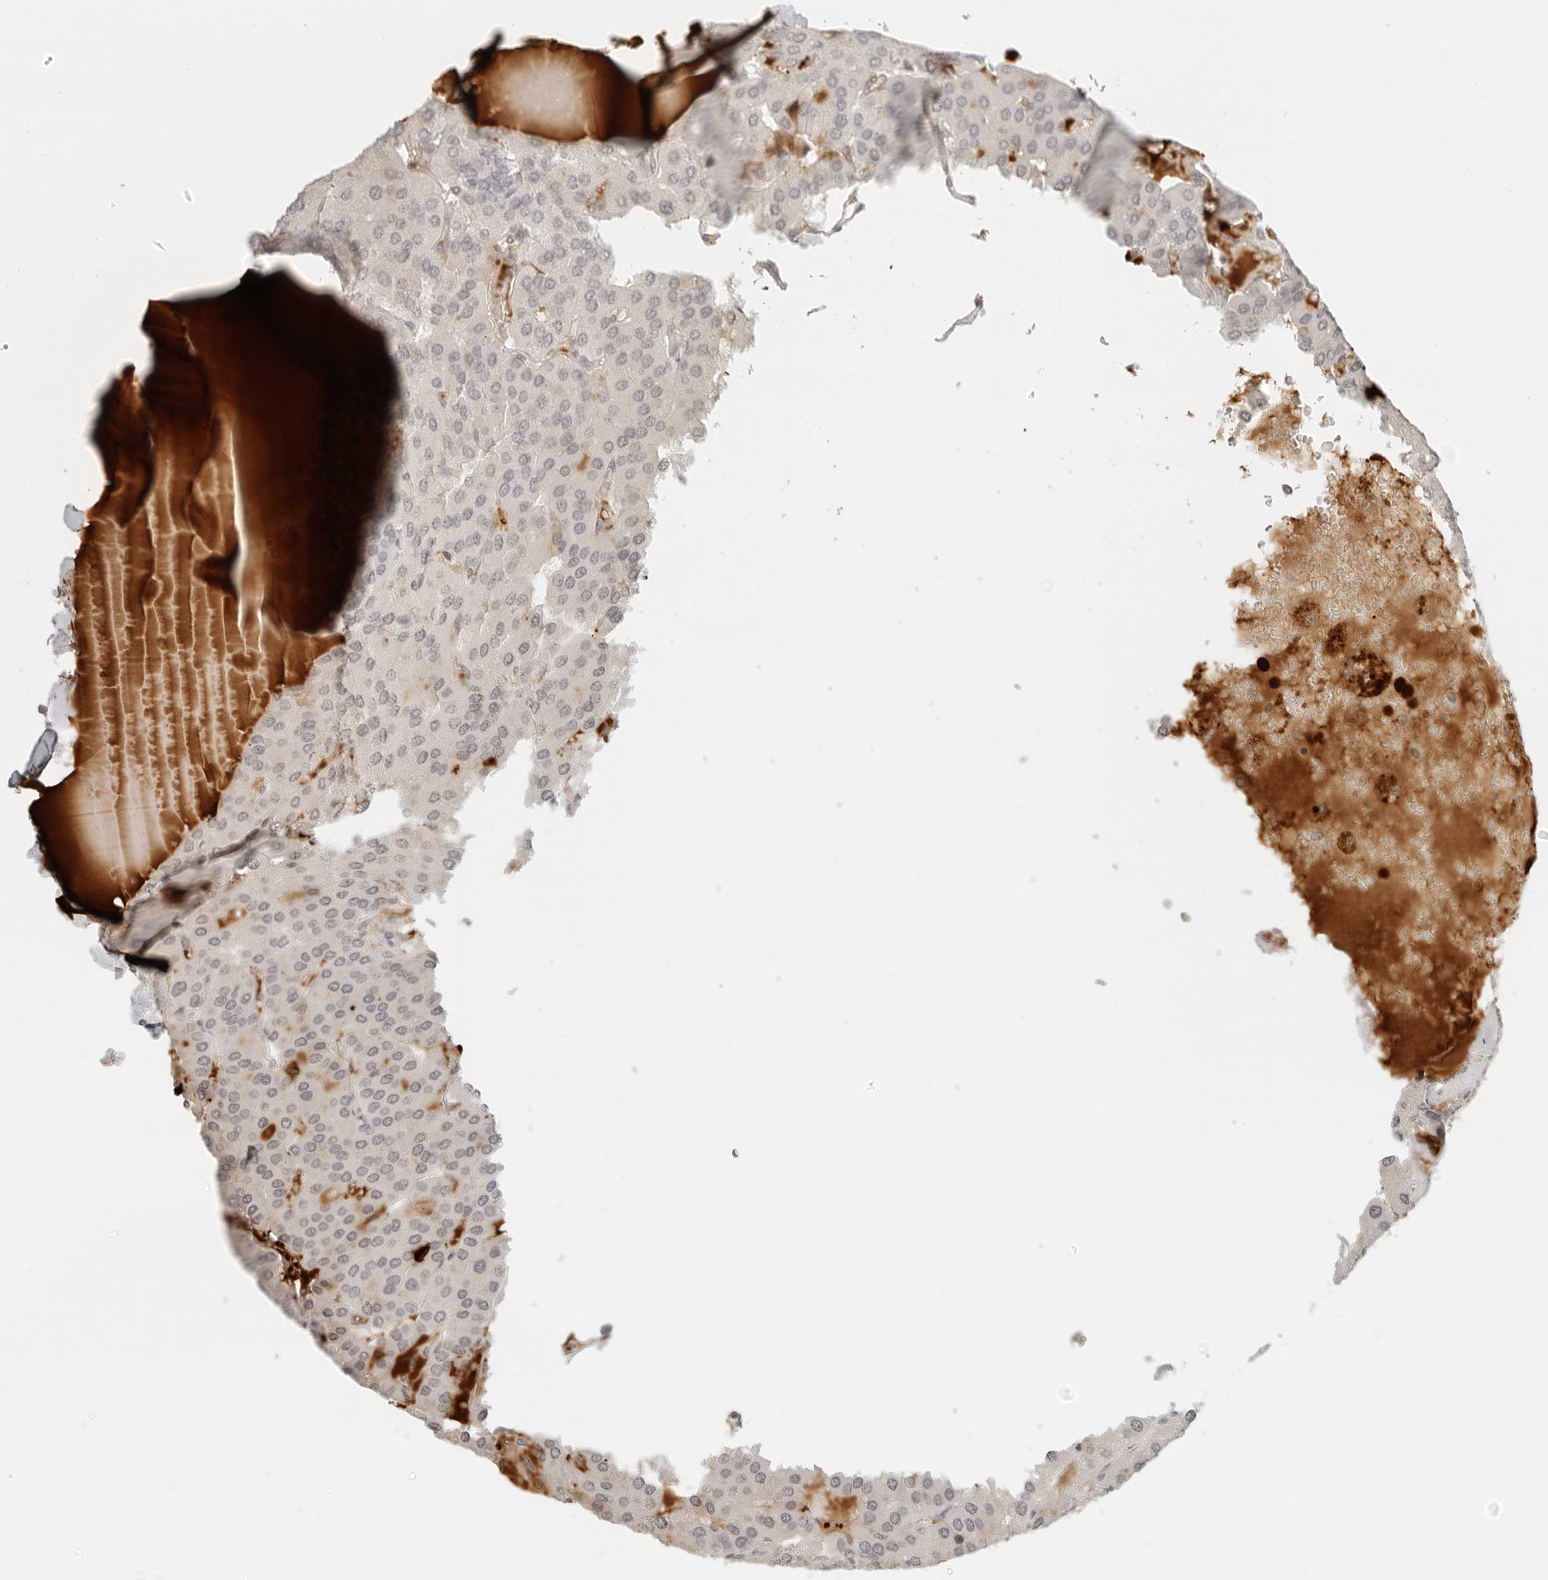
{"staining": {"intensity": "negative", "quantity": "none", "location": "none"}, "tissue": "parathyroid gland", "cell_type": "Glandular cells", "image_type": "normal", "snomed": [{"axis": "morphology", "description": "Normal tissue, NOS"}, {"axis": "morphology", "description": "Adenoma, NOS"}, {"axis": "topography", "description": "Parathyroid gland"}], "caption": "IHC photomicrograph of benign human parathyroid gland stained for a protein (brown), which exhibits no expression in glandular cells.", "gene": "ZNF678", "patient": {"sex": "female", "age": 86}}